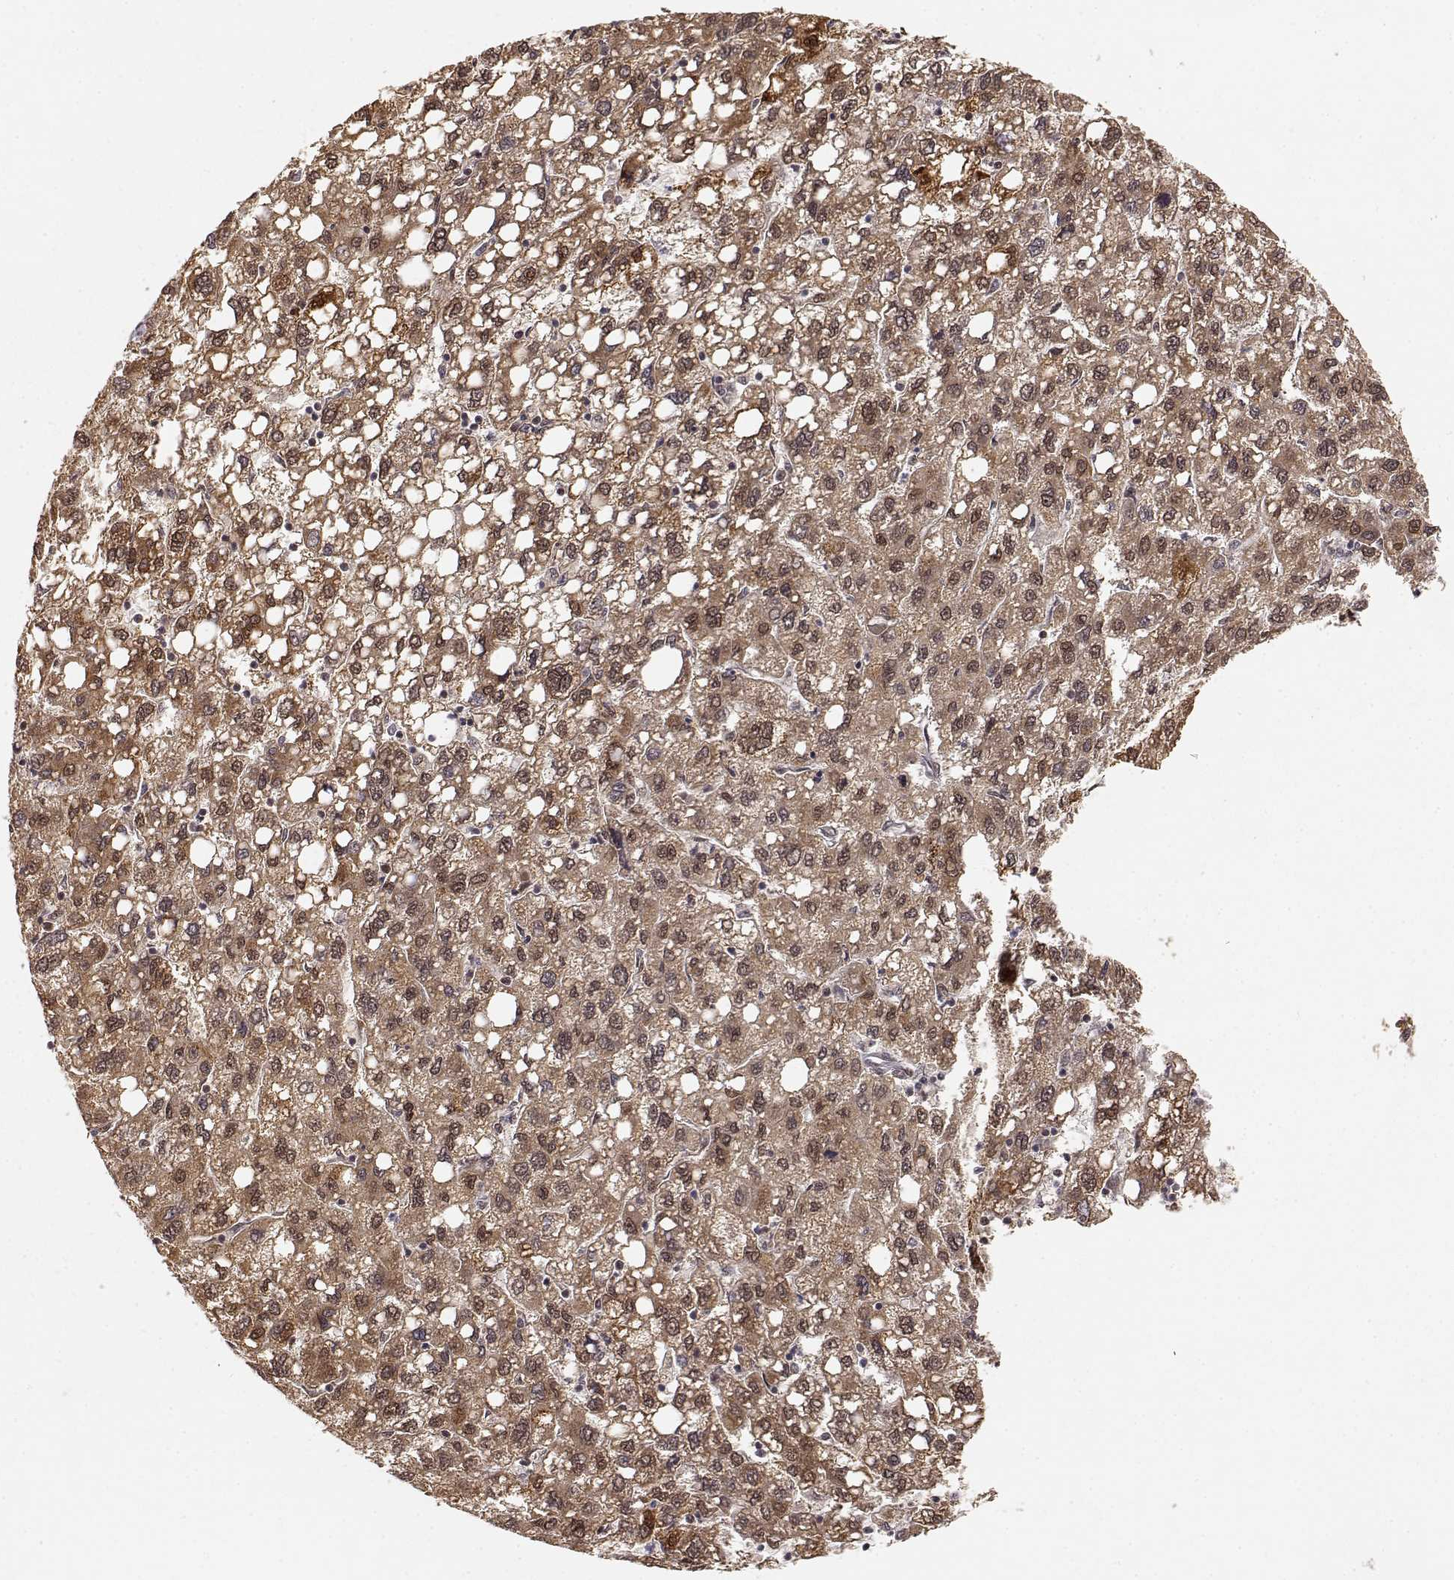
{"staining": {"intensity": "moderate", "quantity": ">75%", "location": "cytoplasmic/membranous,nuclear"}, "tissue": "liver cancer", "cell_type": "Tumor cells", "image_type": "cancer", "snomed": [{"axis": "morphology", "description": "Carcinoma, Hepatocellular, NOS"}, {"axis": "topography", "description": "Liver"}], "caption": "Liver cancer tissue reveals moderate cytoplasmic/membranous and nuclear positivity in about >75% of tumor cells, visualized by immunohistochemistry.", "gene": "BRCA1", "patient": {"sex": "female", "age": 82}}